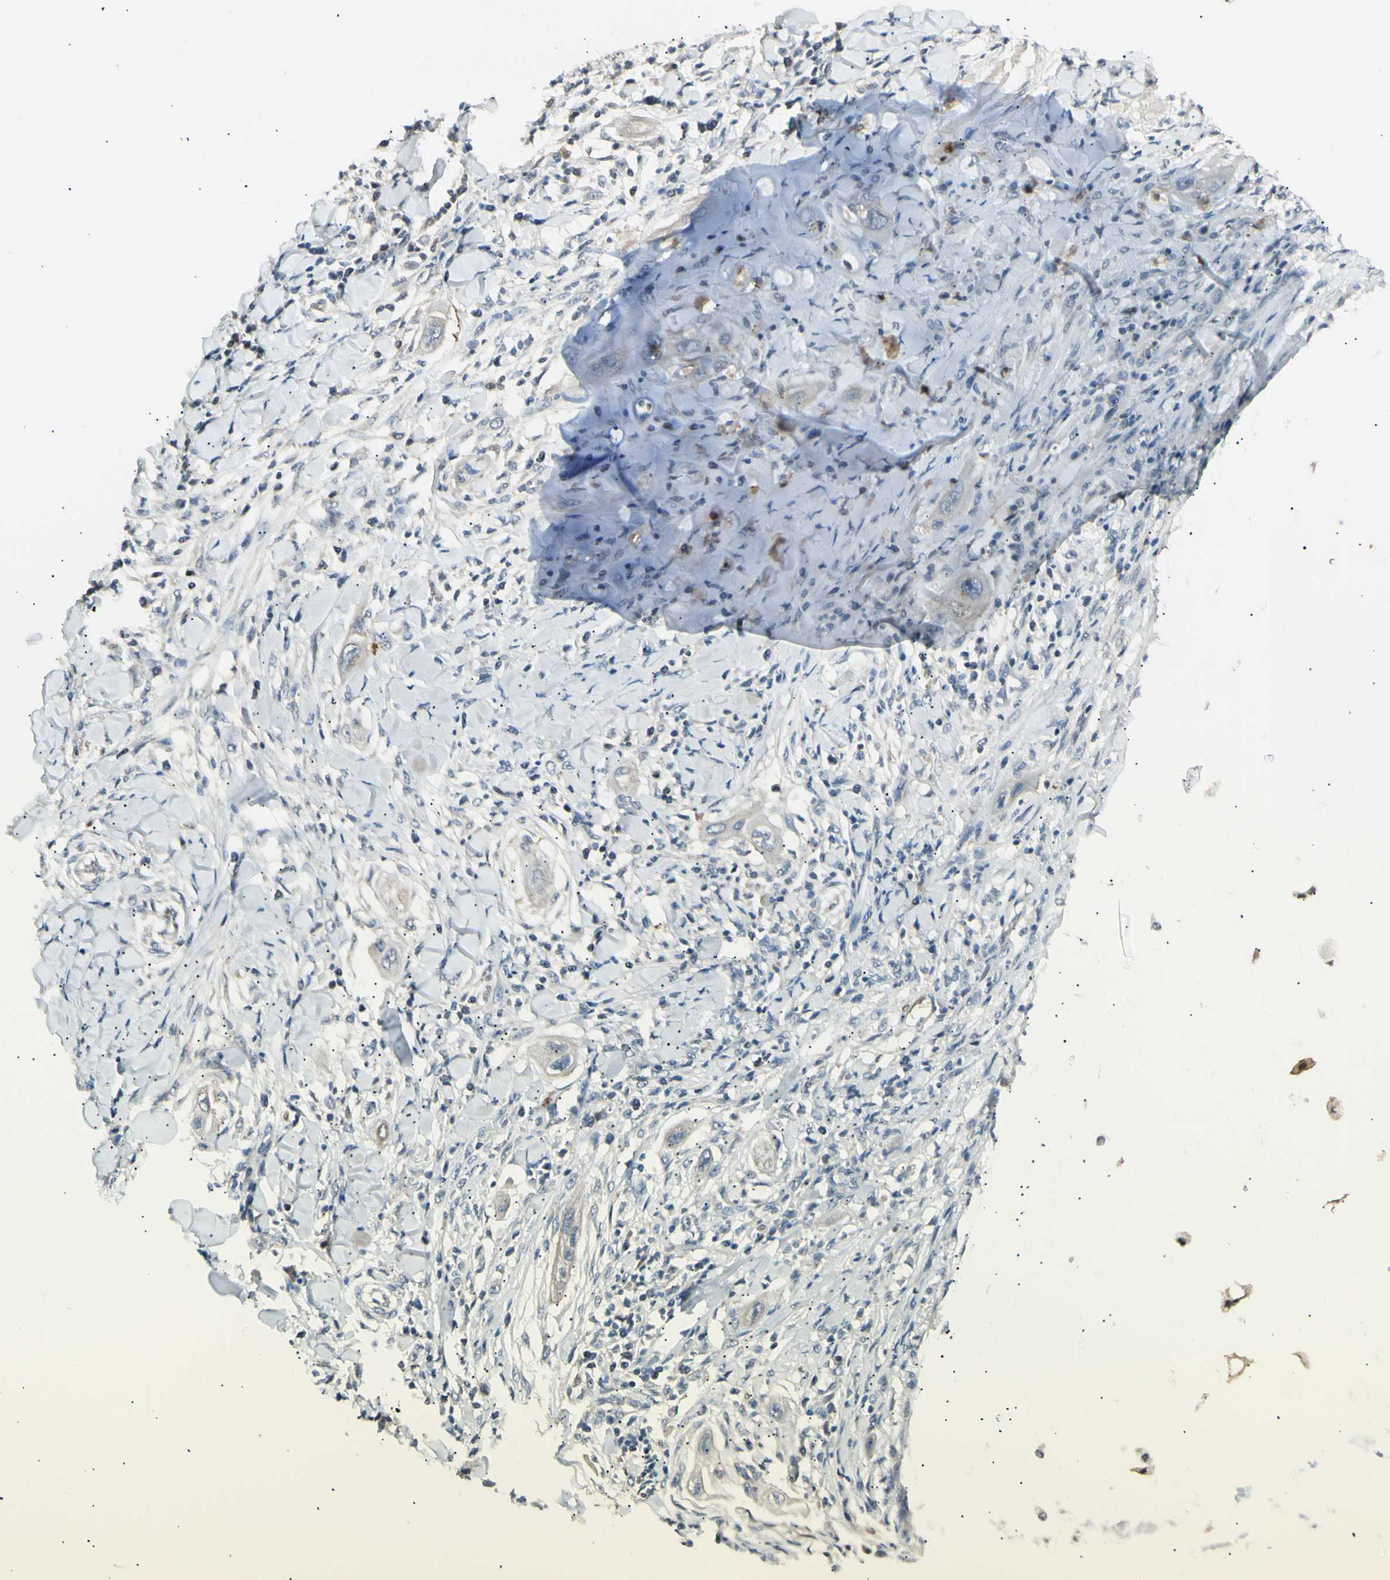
{"staining": {"intensity": "weak", "quantity": "<25%", "location": "cytoplasmic/membranous"}, "tissue": "lung cancer", "cell_type": "Tumor cells", "image_type": "cancer", "snomed": [{"axis": "morphology", "description": "Squamous cell carcinoma, NOS"}, {"axis": "topography", "description": "Lung"}], "caption": "There is no significant positivity in tumor cells of lung cancer (squamous cell carcinoma).", "gene": "LHPP", "patient": {"sex": "female", "age": 47}}